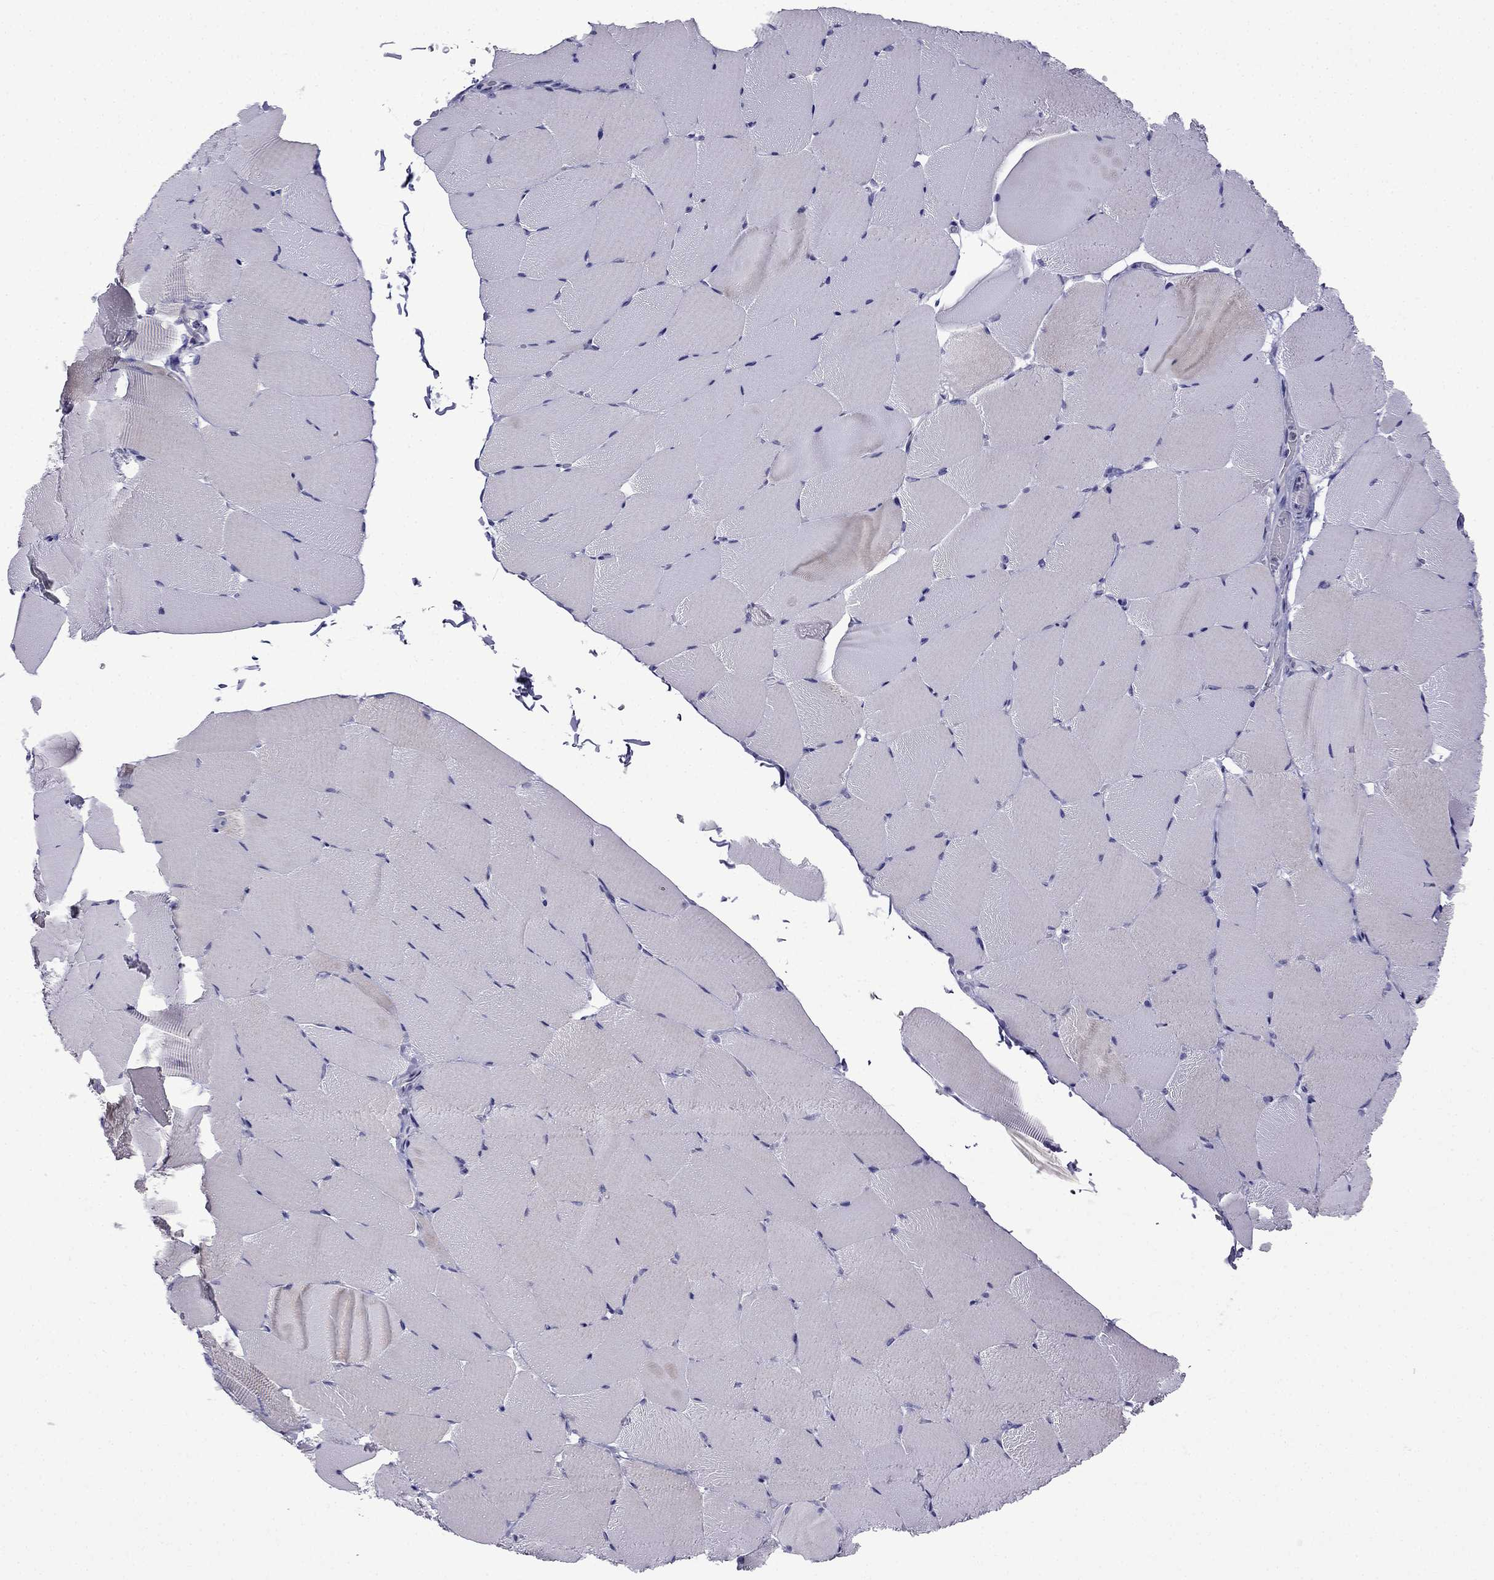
{"staining": {"intensity": "negative", "quantity": "none", "location": "none"}, "tissue": "skeletal muscle", "cell_type": "Myocytes", "image_type": "normal", "snomed": [{"axis": "morphology", "description": "Normal tissue, NOS"}, {"axis": "topography", "description": "Skeletal muscle"}], "caption": "Protein analysis of benign skeletal muscle reveals no significant positivity in myocytes. (DAB (3,3'-diaminobenzidine) immunohistochemistry, high magnification).", "gene": "POM121L12", "patient": {"sex": "female", "age": 37}}